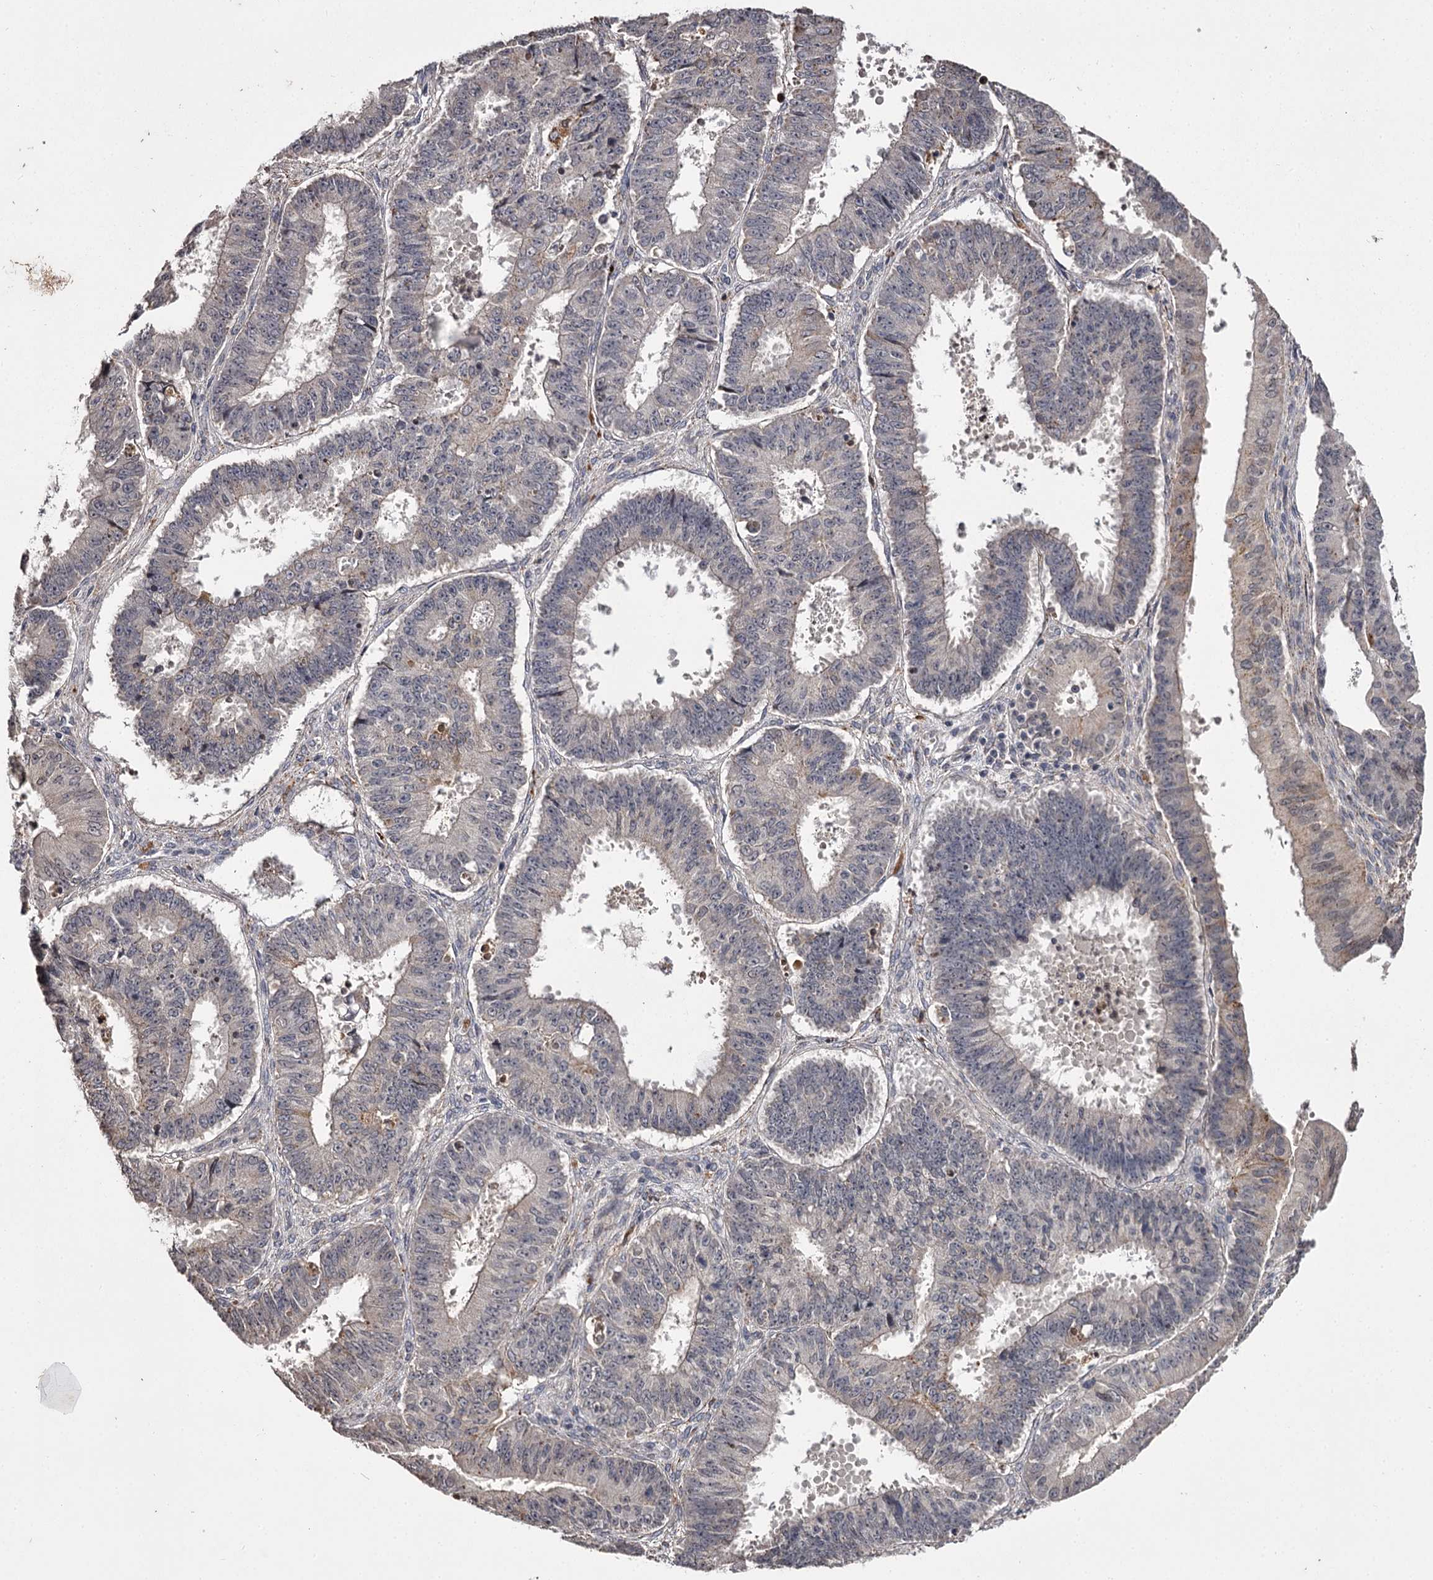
{"staining": {"intensity": "negative", "quantity": "none", "location": "none"}, "tissue": "ovarian cancer", "cell_type": "Tumor cells", "image_type": "cancer", "snomed": [{"axis": "morphology", "description": "Carcinoma, endometroid"}, {"axis": "topography", "description": "Appendix"}, {"axis": "topography", "description": "Ovary"}], "caption": "IHC photomicrograph of neoplastic tissue: ovarian cancer stained with DAB reveals no significant protein positivity in tumor cells.", "gene": "SLC32A1", "patient": {"sex": "female", "age": 42}}